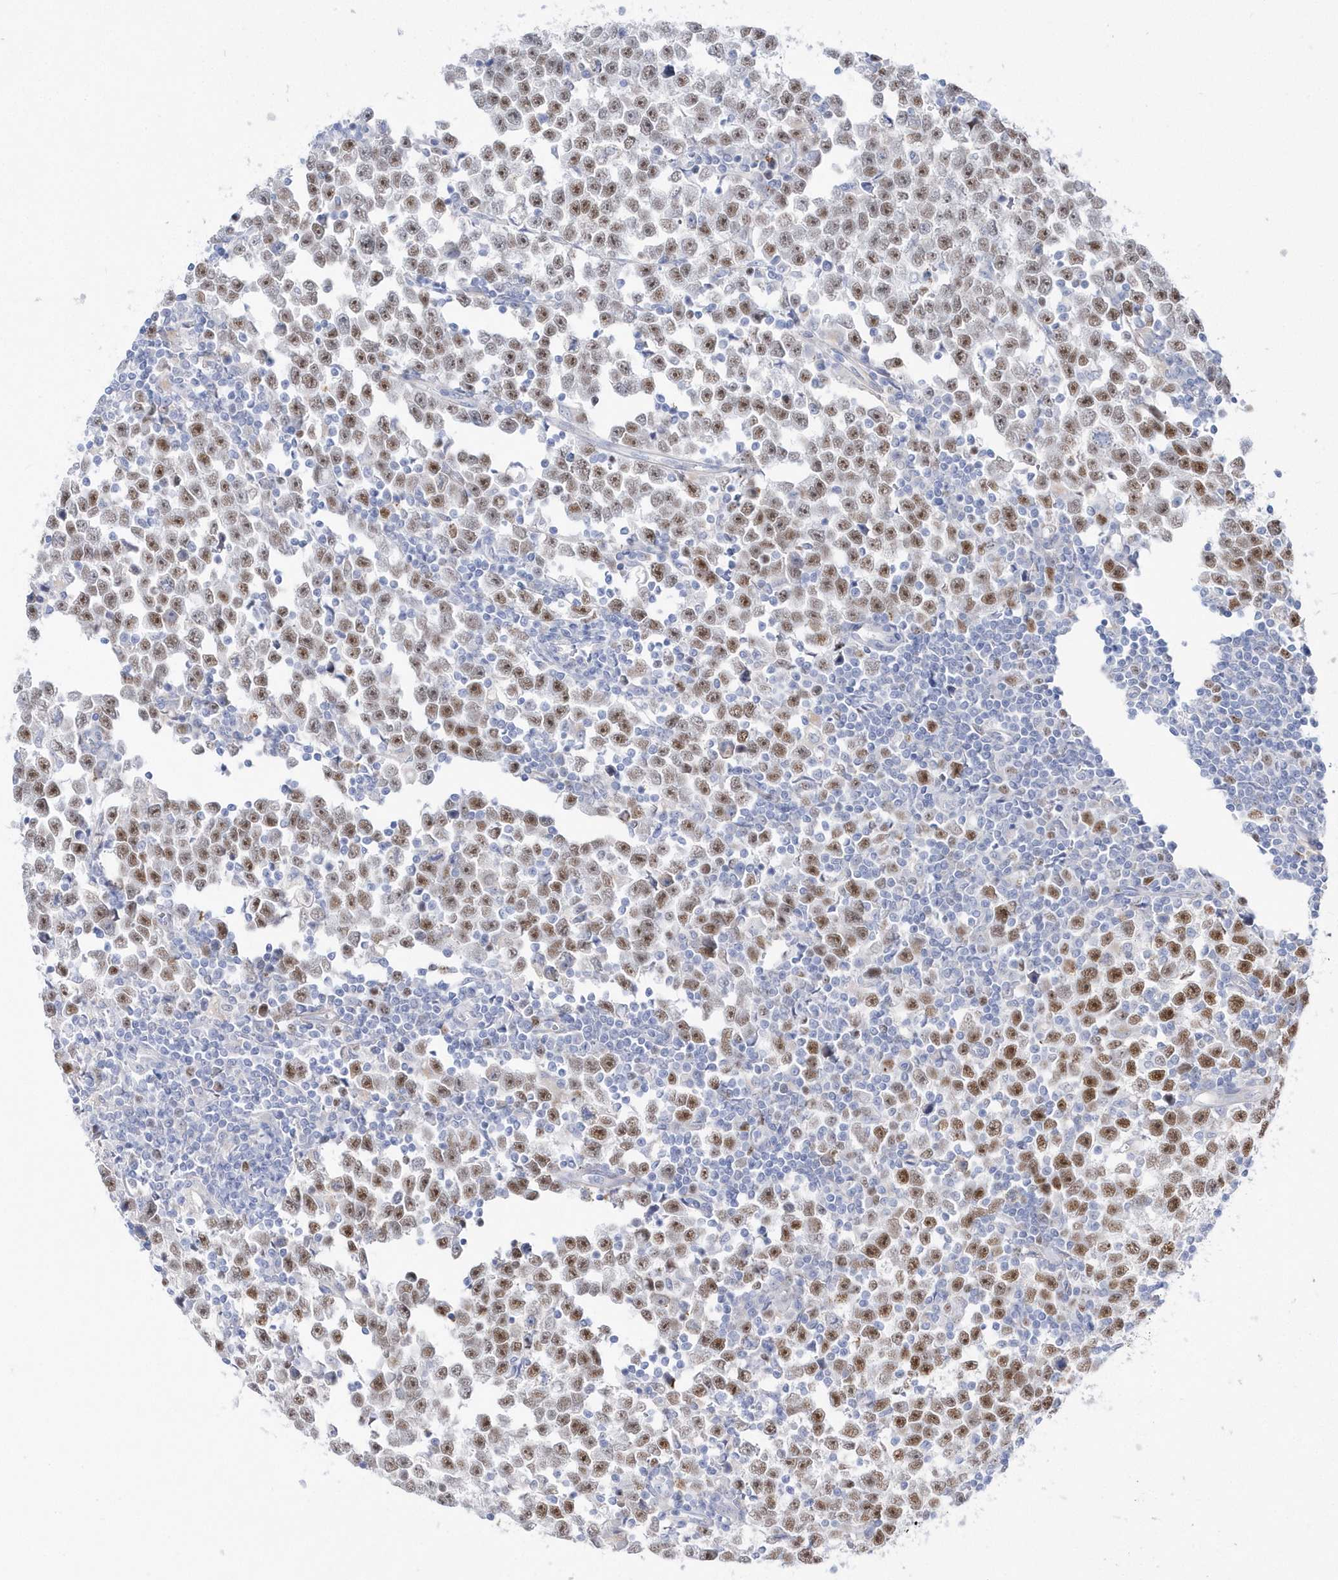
{"staining": {"intensity": "strong", "quantity": ">75%", "location": "nuclear"}, "tissue": "testis cancer", "cell_type": "Tumor cells", "image_type": "cancer", "snomed": [{"axis": "morphology", "description": "Normal tissue, NOS"}, {"axis": "morphology", "description": "Seminoma, NOS"}, {"axis": "topography", "description": "Testis"}], "caption": "Approximately >75% of tumor cells in human testis cancer (seminoma) show strong nuclear protein positivity as visualized by brown immunohistochemical staining.", "gene": "TMCO6", "patient": {"sex": "male", "age": 43}}